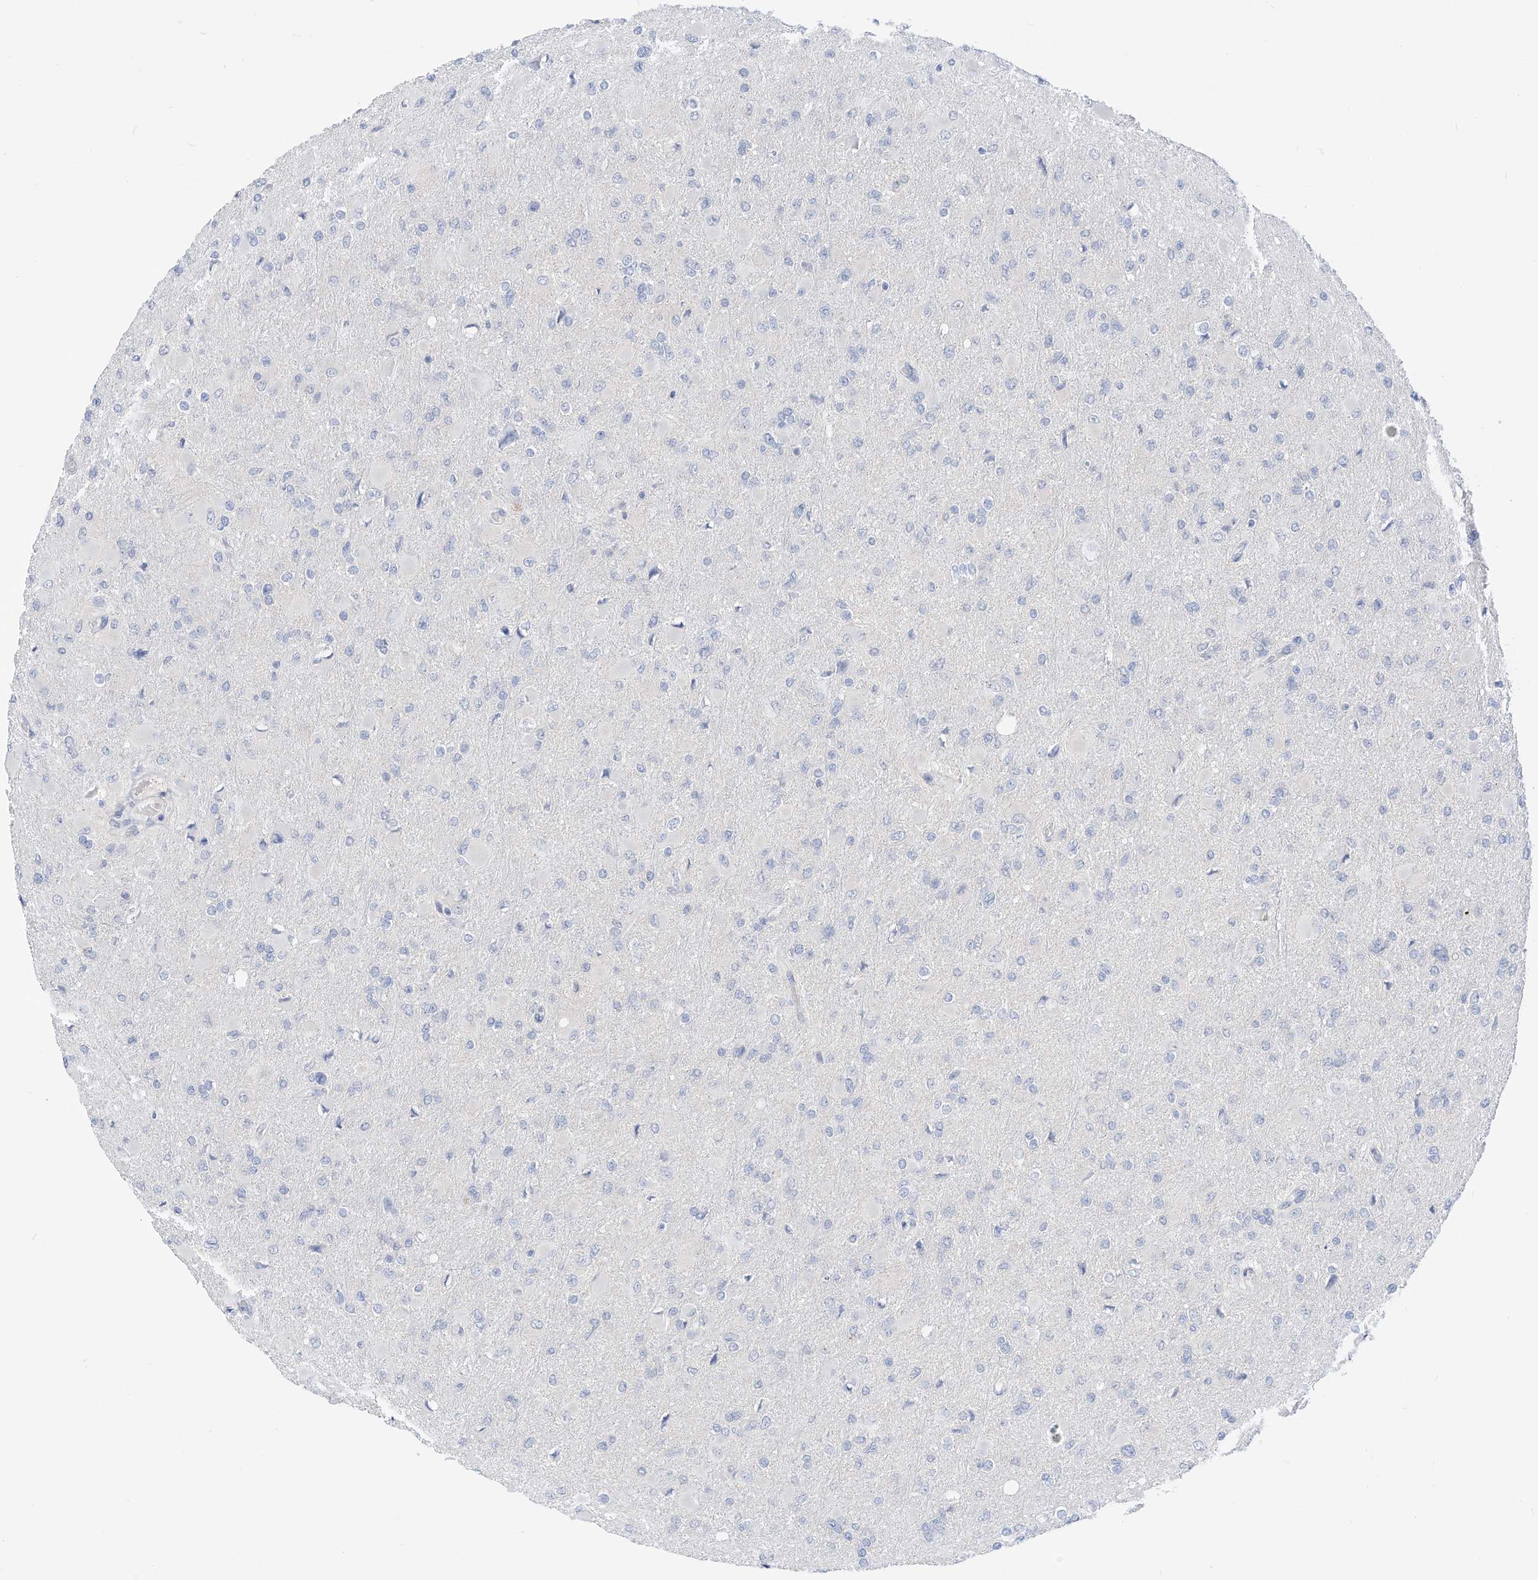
{"staining": {"intensity": "negative", "quantity": "none", "location": "none"}, "tissue": "glioma", "cell_type": "Tumor cells", "image_type": "cancer", "snomed": [{"axis": "morphology", "description": "Glioma, malignant, High grade"}, {"axis": "topography", "description": "Cerebral cortex"}], "caption": "This is an immunohistochemistry (IHC) micrograph of glioma. There is no expression in tumor cells.", "gene": "SPOCD1", "patient": {"sex": "female", "age": 36}}